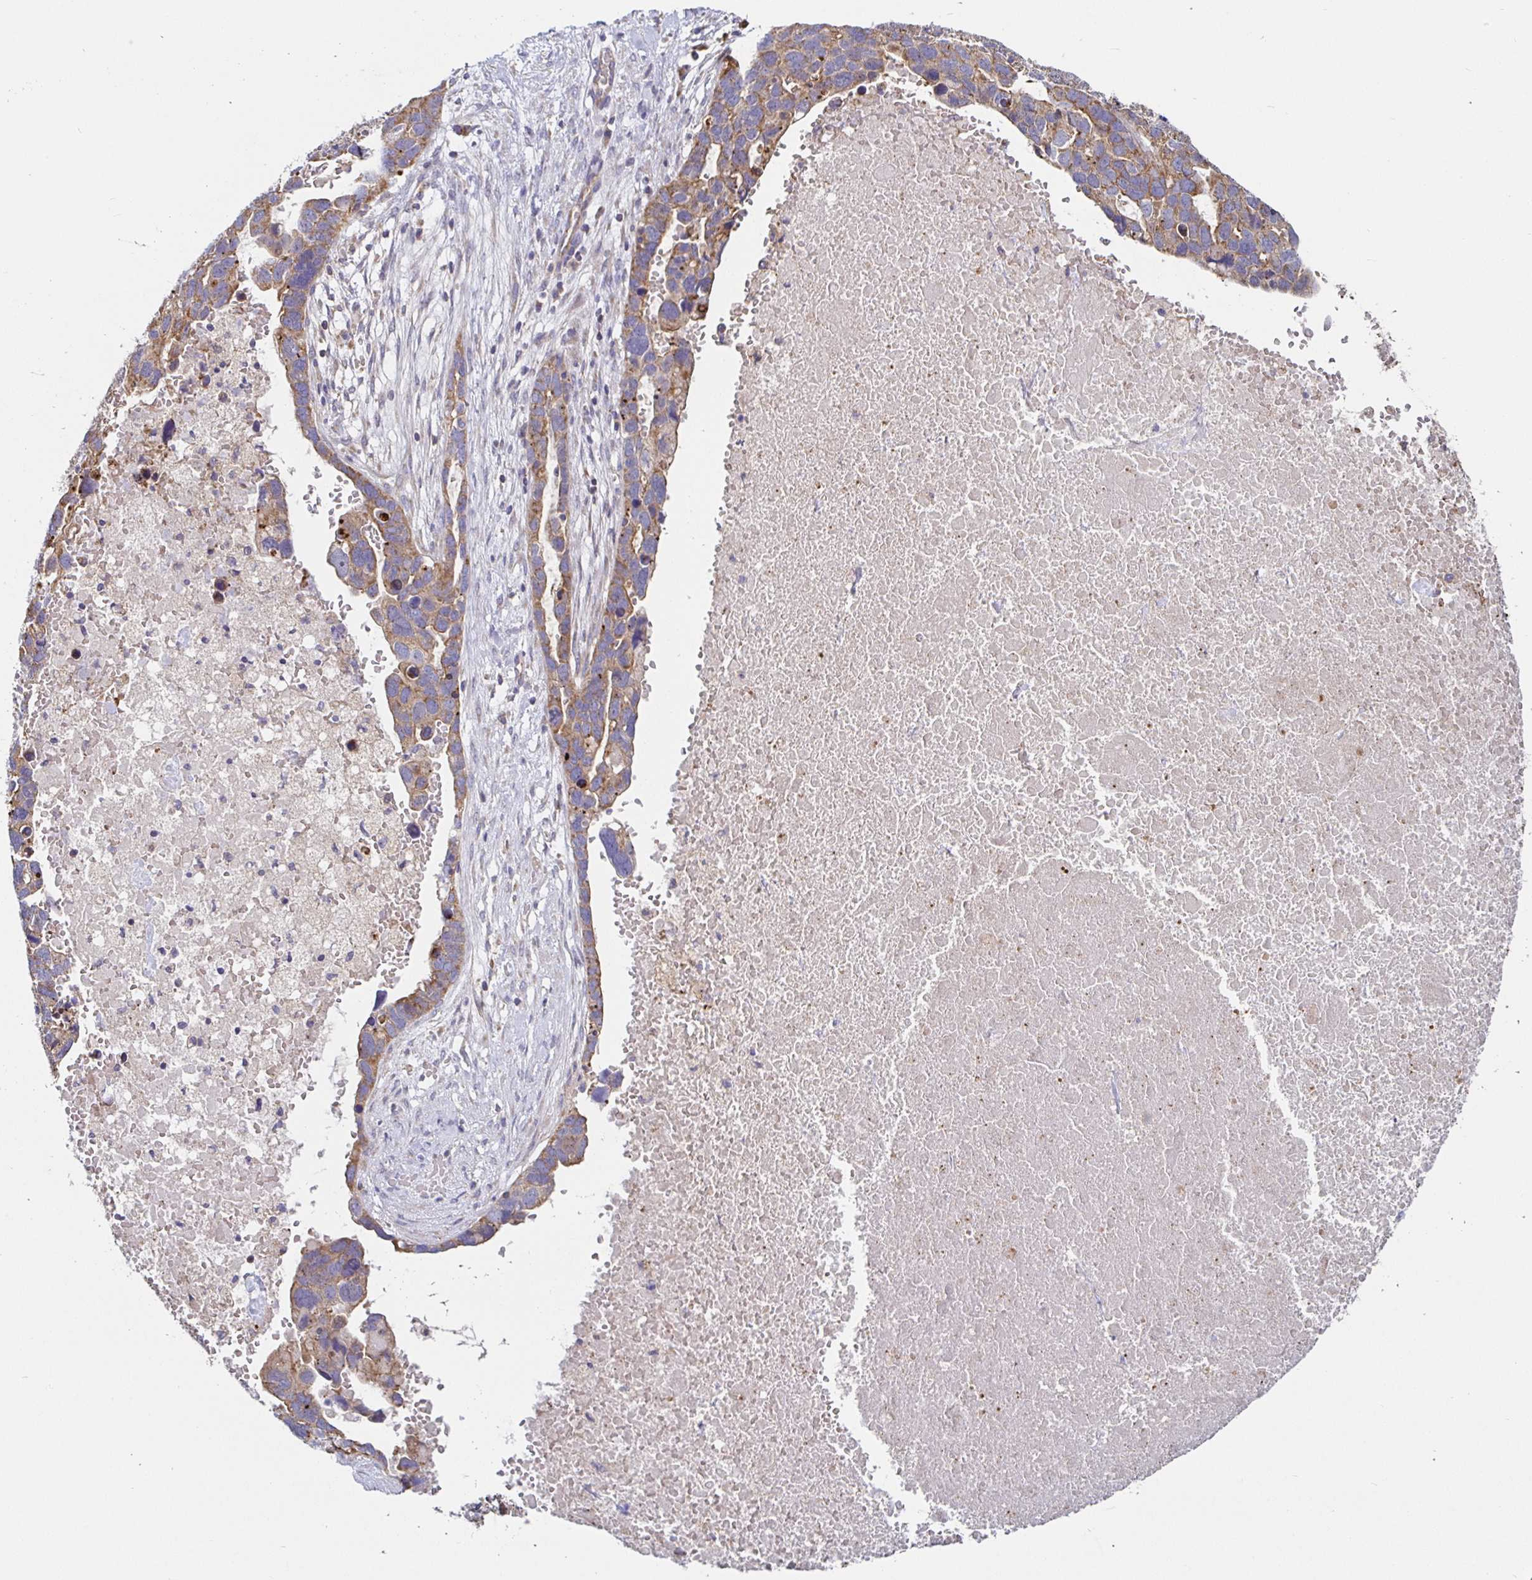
{"staining": {"intensity": "weak", "quantity": ">75%", "location": "cytoplasmic/membranous"}, "tissue": "ovarian cancer", "cell_type": "Tumor cells", "image_type": "cancer", "snomed": [{"axis": "morphology", "description": "Cystadenocarcinoma, serous, NOS"}, {"axis": "topography", "description": "Ovary"}], "caption": "Ovarian serous cystadenocarcinoma stained for a protein (brown) demonstrates weak cytoplasmic/membranous positive staining in approximately >75% of tumor cells.", "gene": "PRDX3", "patient": {"sex": "female", "age": 54}}